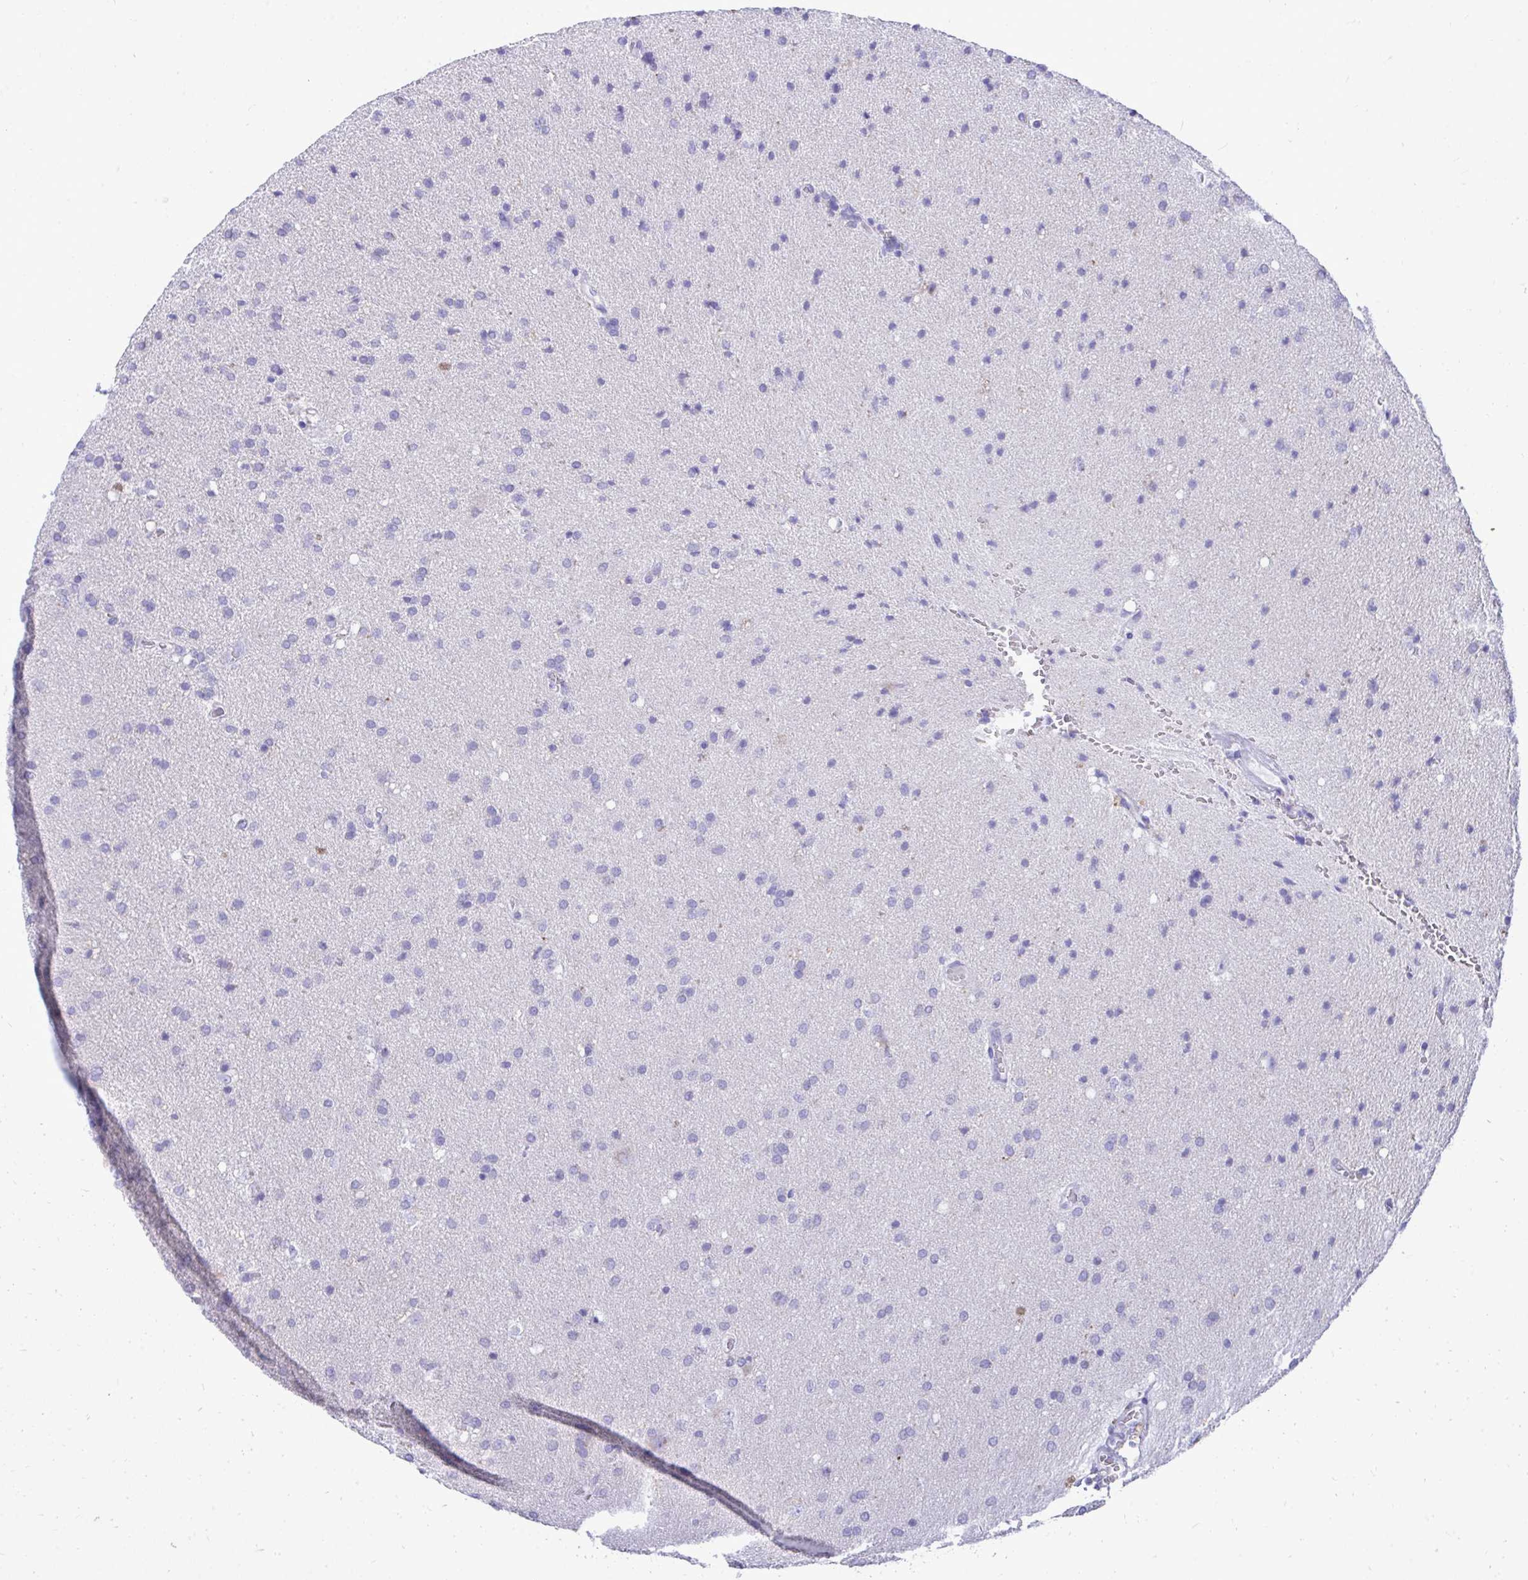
{"staining": {"intensity": "negative", "quantity": "none", "location": "none"}, "tissue": "glioma", "cell_type": "Tumor cells", "image_type": "cancer", "snomed": [{"axis": "morphology", "description": "Glioma, malignant, Low grade"}, {"axis": "topography", "description": "Brain"}], "caption": "High power microscopy image of an immunohistochemistry micrograph of glioma, revealing no significant expression in tumor cells.", "gene": "ANKDD1B", "patient": {"sex": "female", "age": 54}}